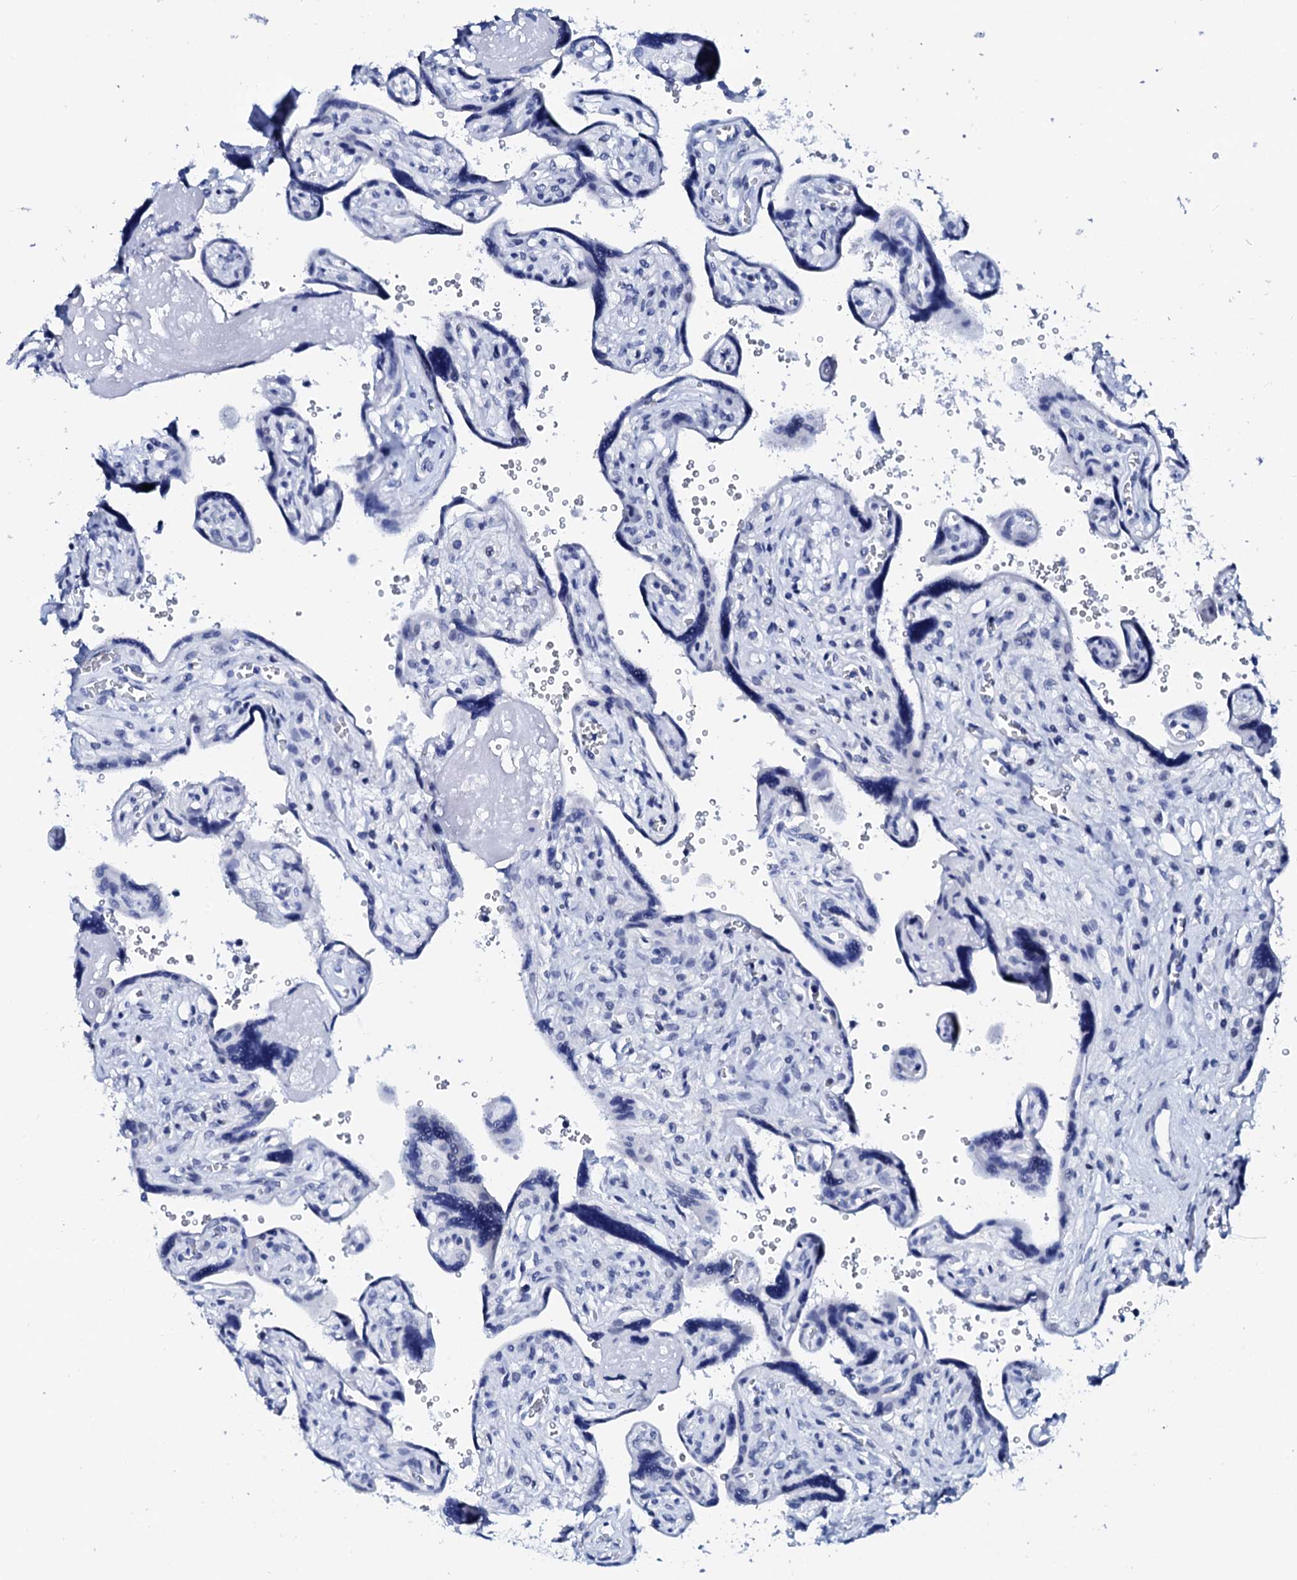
{"staining": {"intensity": "negative", "quantity": "none", "location": "none"}, "tissue": "placenta", "cell_type": "Decidual cells", "image_type": "normal", "snomed": [{"axis": "morphology", "description": "Normal tissue, NOS"}, {"axis": "topography", "description": "Placenta"}], "caption": "Protein analysis of benign placenta demonstrates no significant expression in decidual cells. (Stains: DAB (3,3'-diaminobenzidine) IHC with hematoxylin counter stain, Microscopy: brightfield microscopy at high magnification).", "gene": "SPATA19", "patient": {"sex": "female", "age": 39}}